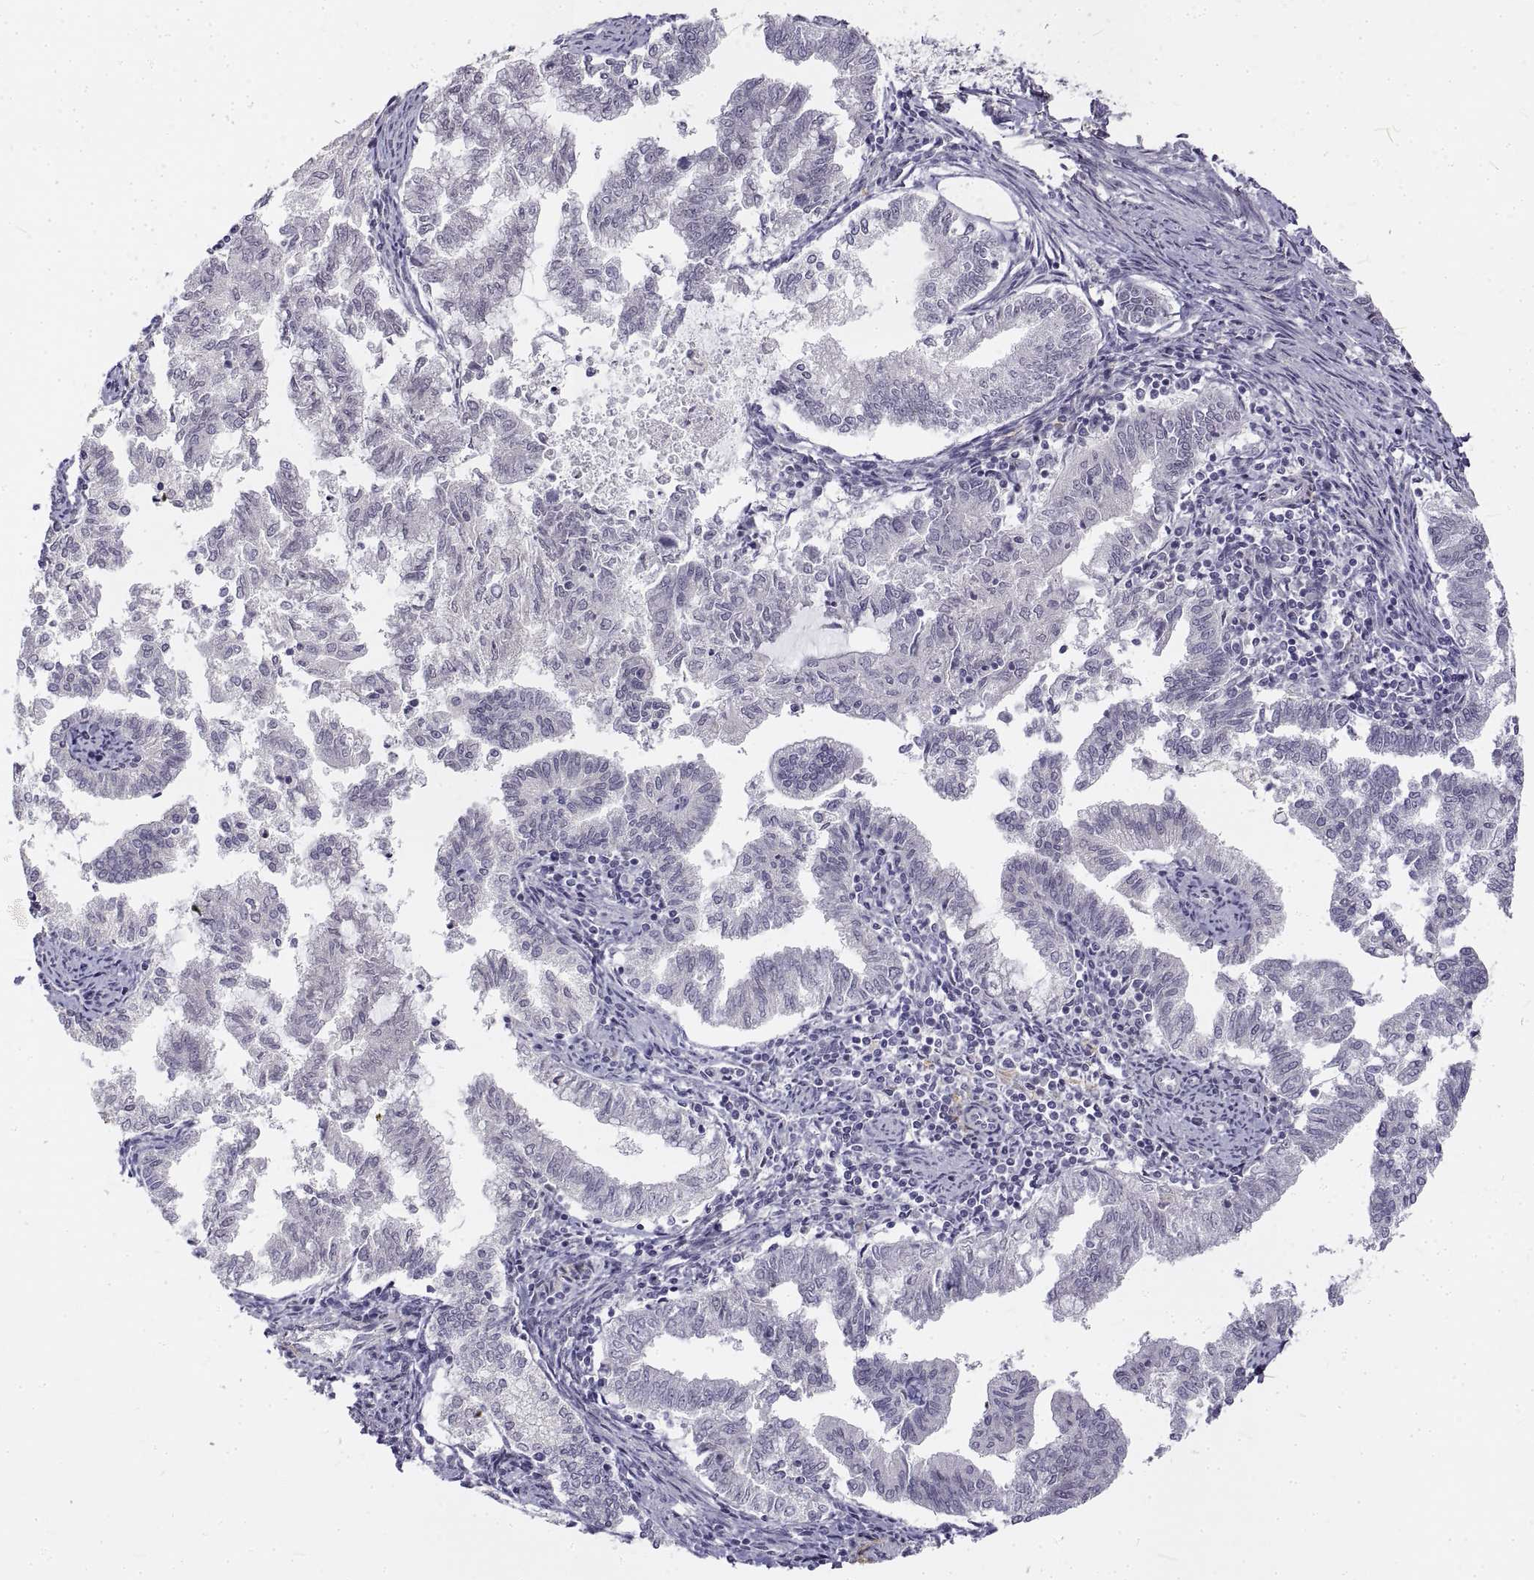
{"staining": {"intensity": "negative", "quantity": "none", "location": "none"}, "tissue": "endometrial cancer", "cell_type": "Tumor cells", "image_type": "cancer", "snomed": [{"axis": "morphology", "description": "Adenocarcinoma, NOS"}, {"axis": "topography", "description": "Endometrium"}], "caption": "This histopathology image is of endometrial adenocarcinoma stained with immunohistochemistry (IHC) to label a protein in brown with the nuclei are counter-stained blue. There is no staining in tumor cells.", "gene": "ANO2", "patient": {"sex": "female", "age": 79}}